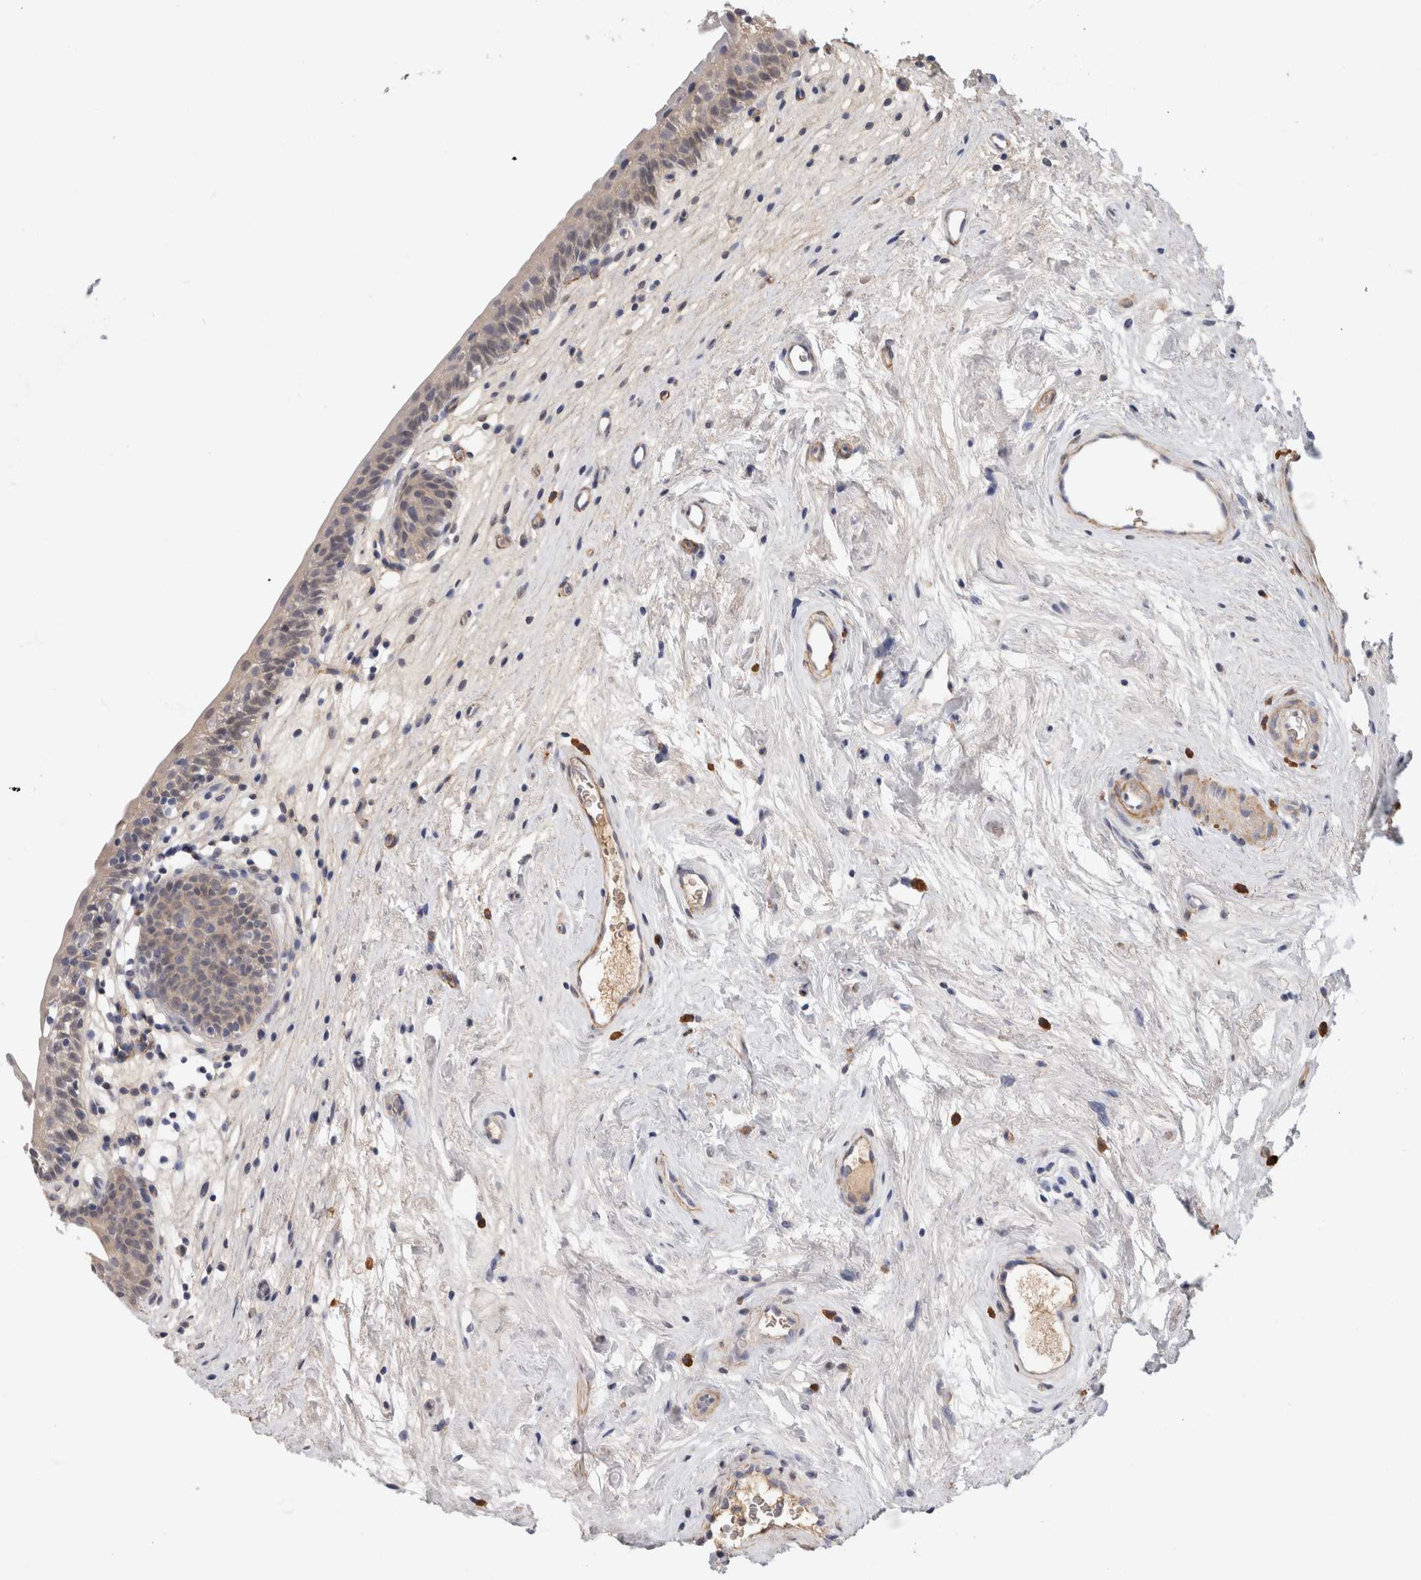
{"staining": {"intensity": "negative", "quantity": "none", "location": "none"}, "tissue": "urinary bladder", "cell_type": "Urothelial cells", "image_type": "normal", "snomed": [{"axis": "morphology", "description": "Normal tissue, NOS"}, {"axis": "topography", "description": "Urinary bladder"}], "caption": "A high-resolution image shows immunohistochemistry (IHC) staining of unremarkable urinary bladder, which reveals no significant expression in urothelial cells. (DAB (3,3'-diaminobenzidine) immunohistochemistry (IHC) visualized using brightfield microscopy, high magnification).", "gene": "PGM1", "patient": {"sex": "male", "age": 83}}